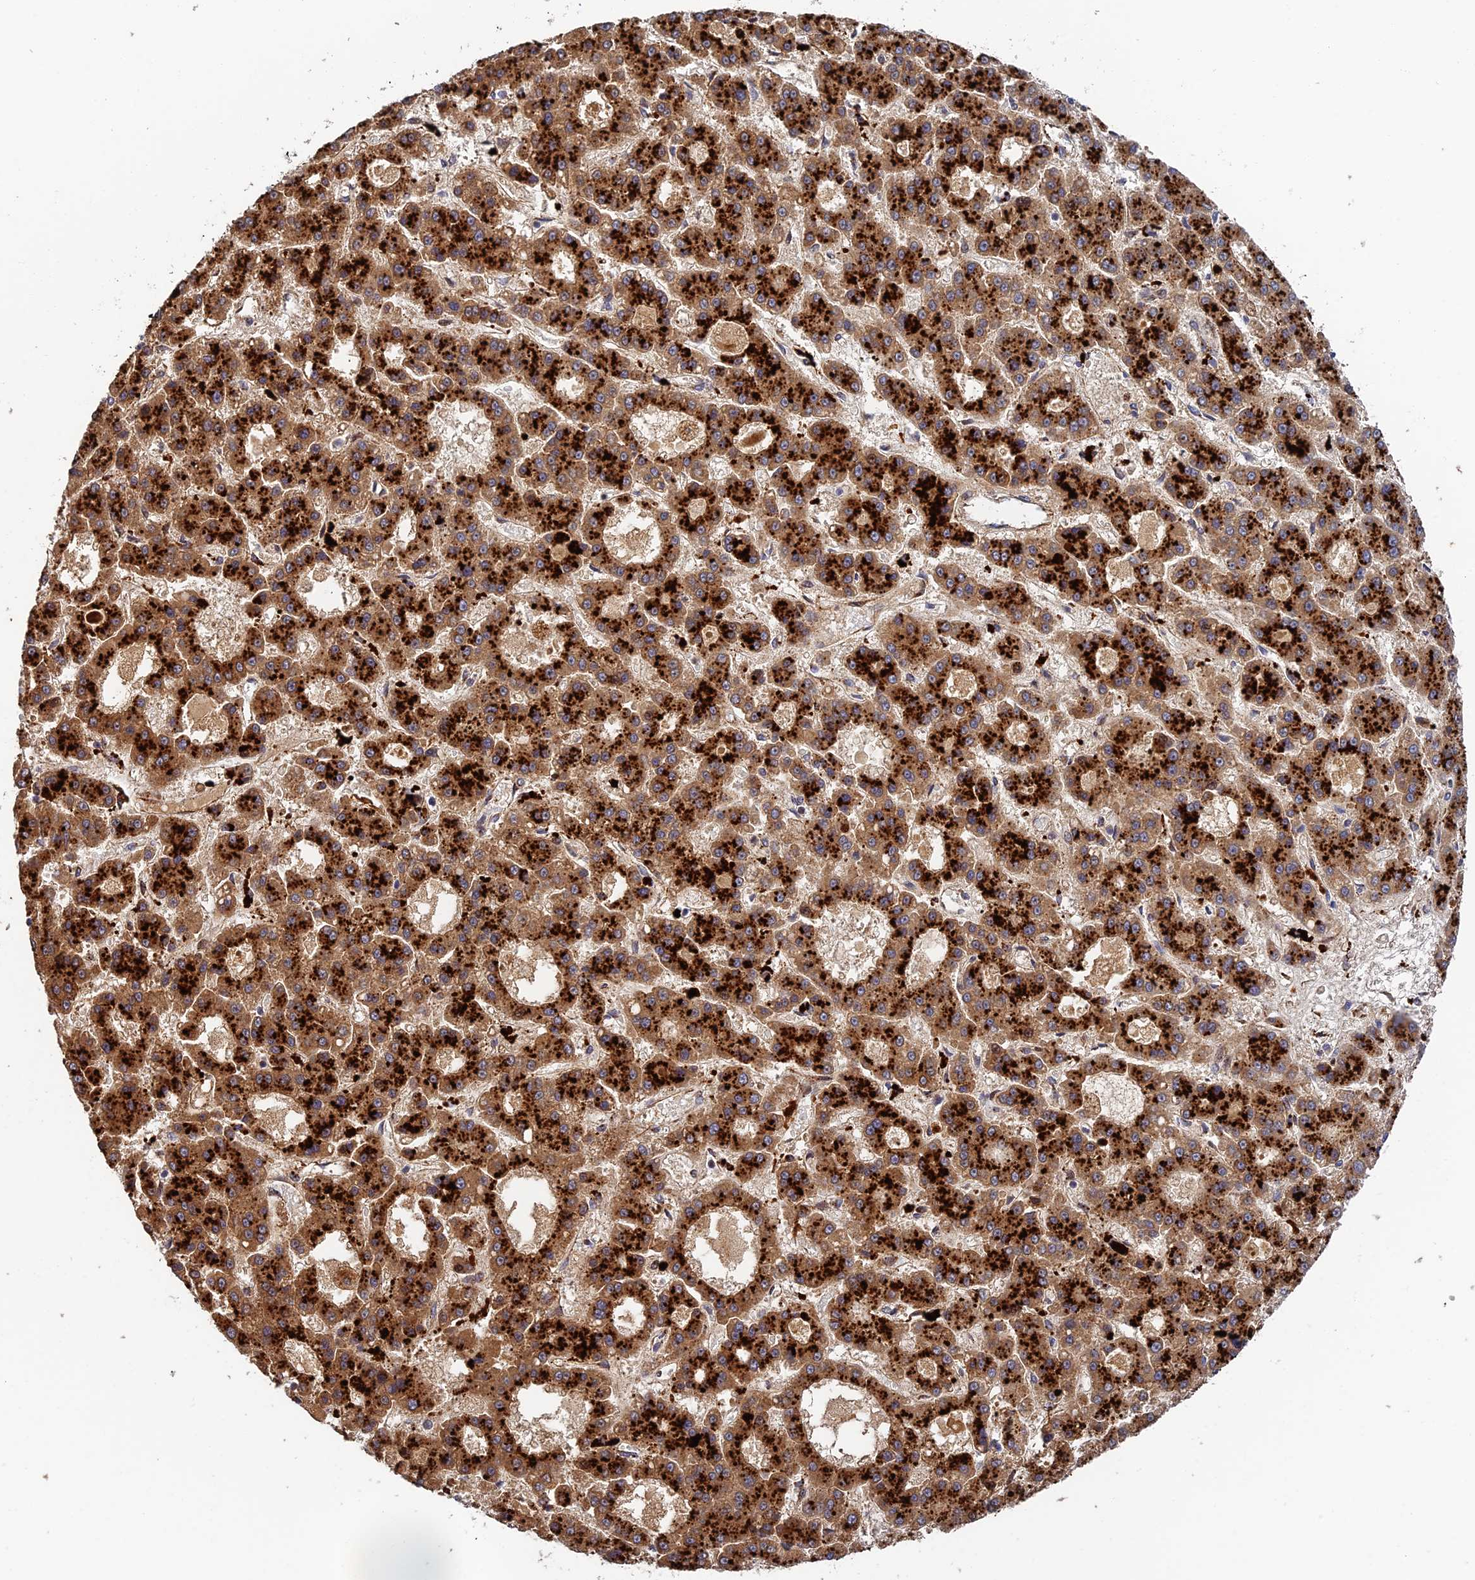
{"staining": {"intensity": "strong", "quantity": ">75%", "location": "cytoplasmic/membranous"}, "tissue": "liver cancer", "cell_type": "Tumor cells", "image_type": "cancer", "snomed": [{"axis": "morphology", "description": "Carcinoma, Hepatocellular, NOS"}, {"axis": "topography", "description": "Liver"}], "caption": "Approximately >75% of tumor cells in hepatocellular carcinoma (liver) exhibit strong cytoplasmic/membranous protein staining as visualized by brown immunohistochemical staining.", "gene": "PPP2R3C", "patient": {"sex": "male", "age": 70}}